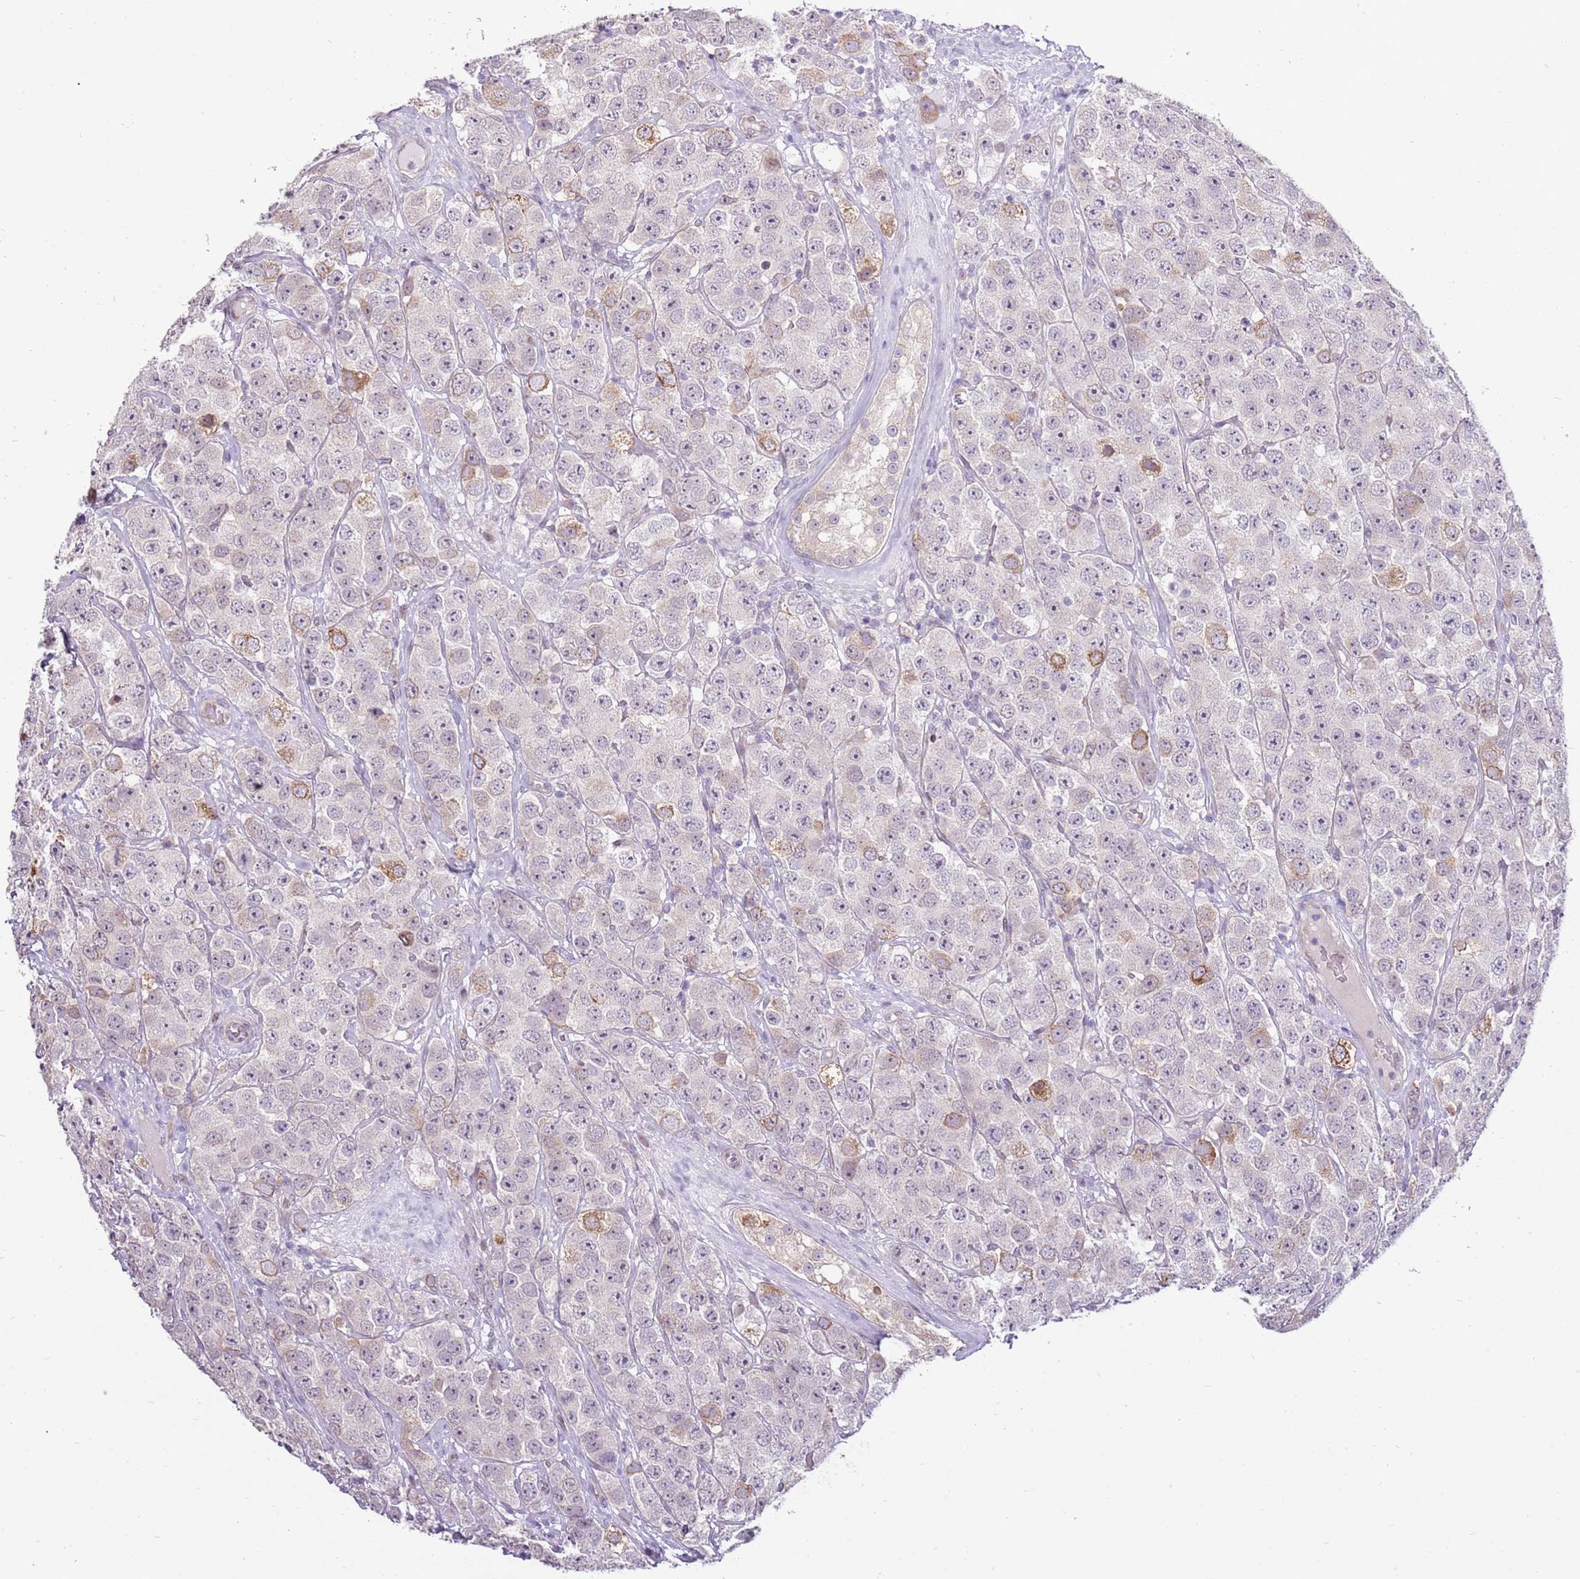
{"staining": {"intensity": "moderate", "quantity": "<25%", "location": "cytoplasmic/membranous"}, "tissue": "testis cancer", "cell_type": "Tumor cells", "image_type": "cancer", "snomed": [{"axis": "morphology", "description": "Seminoma, NOS"}, {"axis": "topography", "description": "Testis"}], "caption": "This image exhibits immunohistochemistry (IHC) staining of human testis cancer (seminoma), with low moderate cytoplasmic/membranous staining in about <25% of tumor cells.", "gene": "UGGT2", "patient": {"sex": "male", "age": 28}}